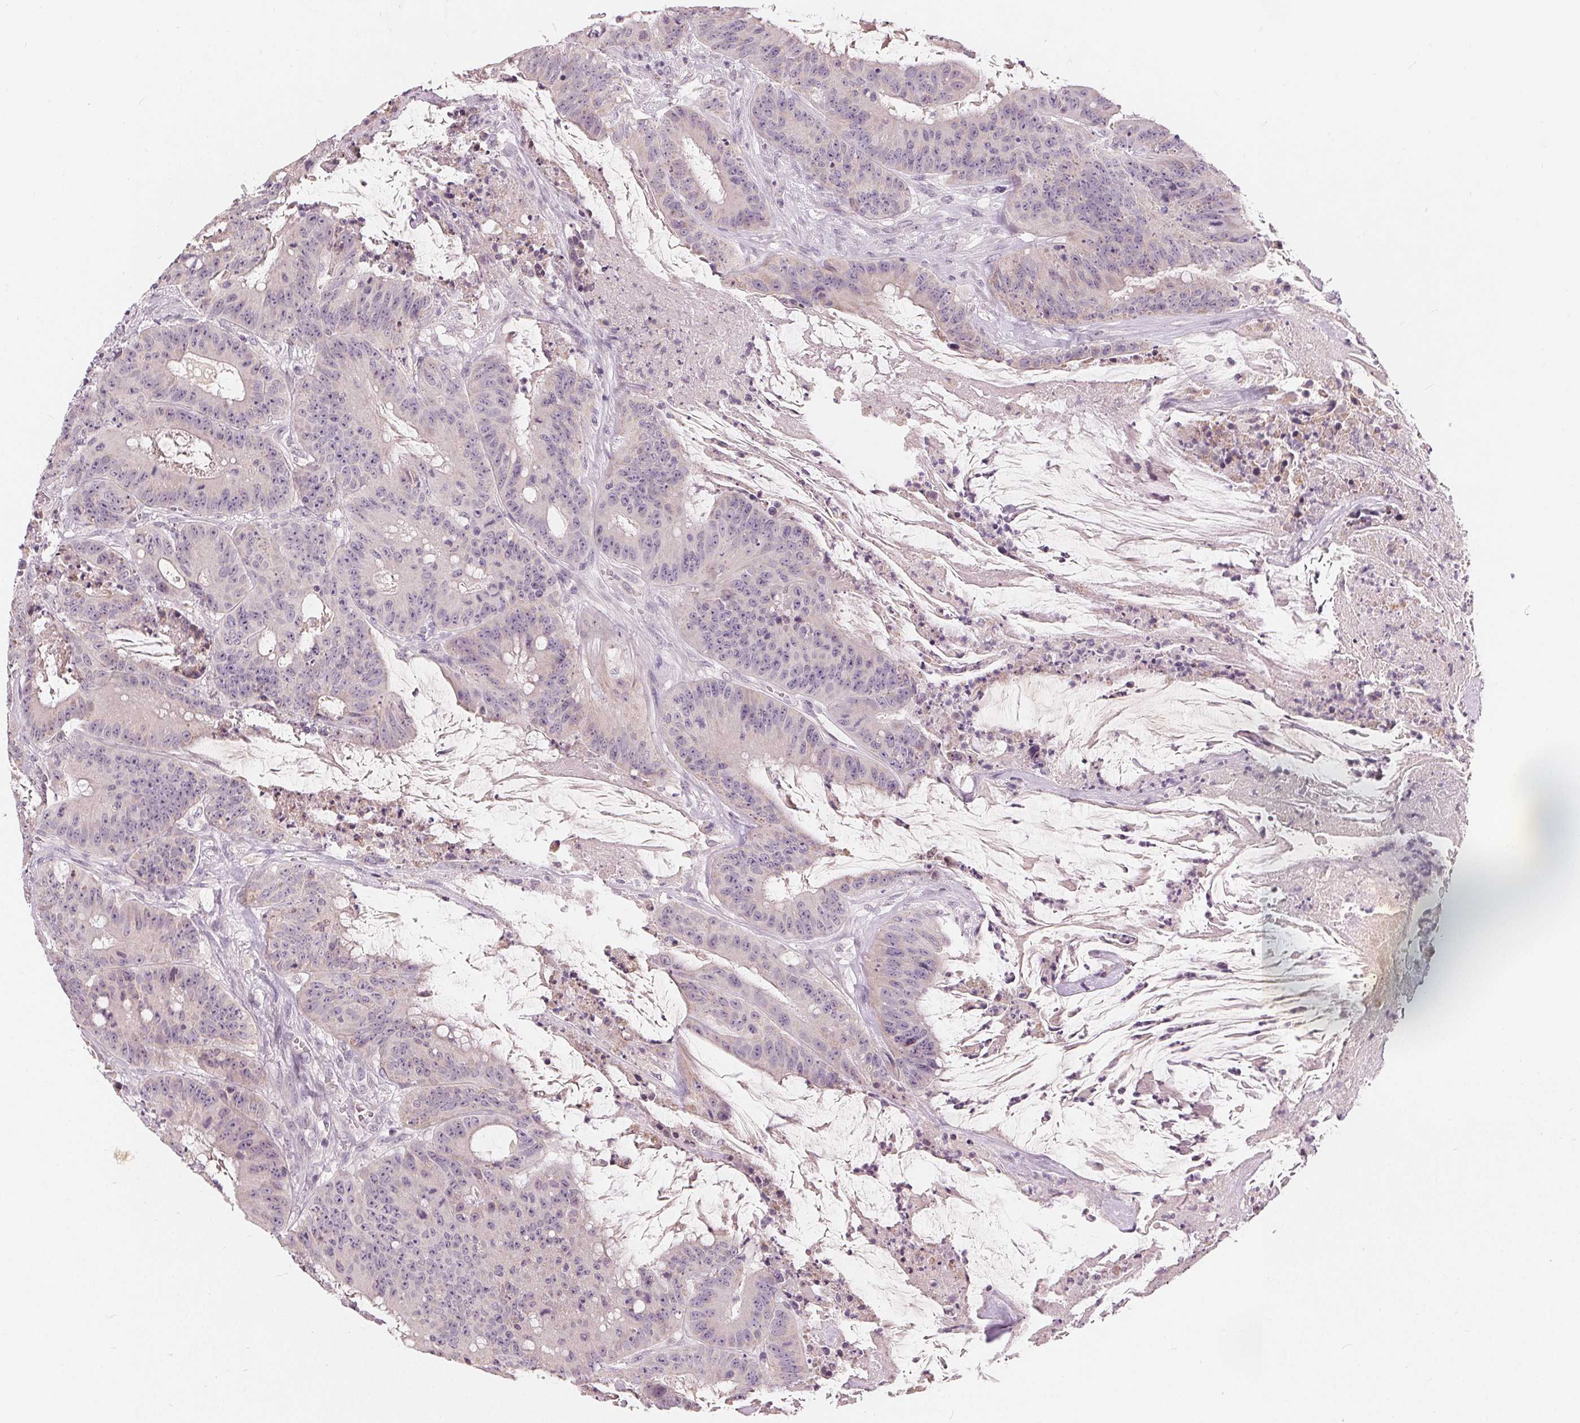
{"staining": {"intensity": "negative", "quantity": "none", "location": "none"}, "tissue": "colorectal cancer", "cell_type": "Tumor cells", "image_type": "cancer", "snomed": [{"axis": "morphology", "description": "Adenocarcinoma, NOS"}, {"axis": "topography", "description": "Colon"}], "caption": "An immunohistochemistry micrograph of colorectal cancer (adenocarcinoma) is shown. There is no staining in tumor cells of colorectal cancer (adenocarcinoma). (Stains: DAB (3,3'-diaminobenzidine) immunohistochemistry with hematoxylin counter stain, Microscopy: brightfield microscopy at high magnification).", "gene": "TRIM60", "patient": {"sex": "male", "age": 33}}